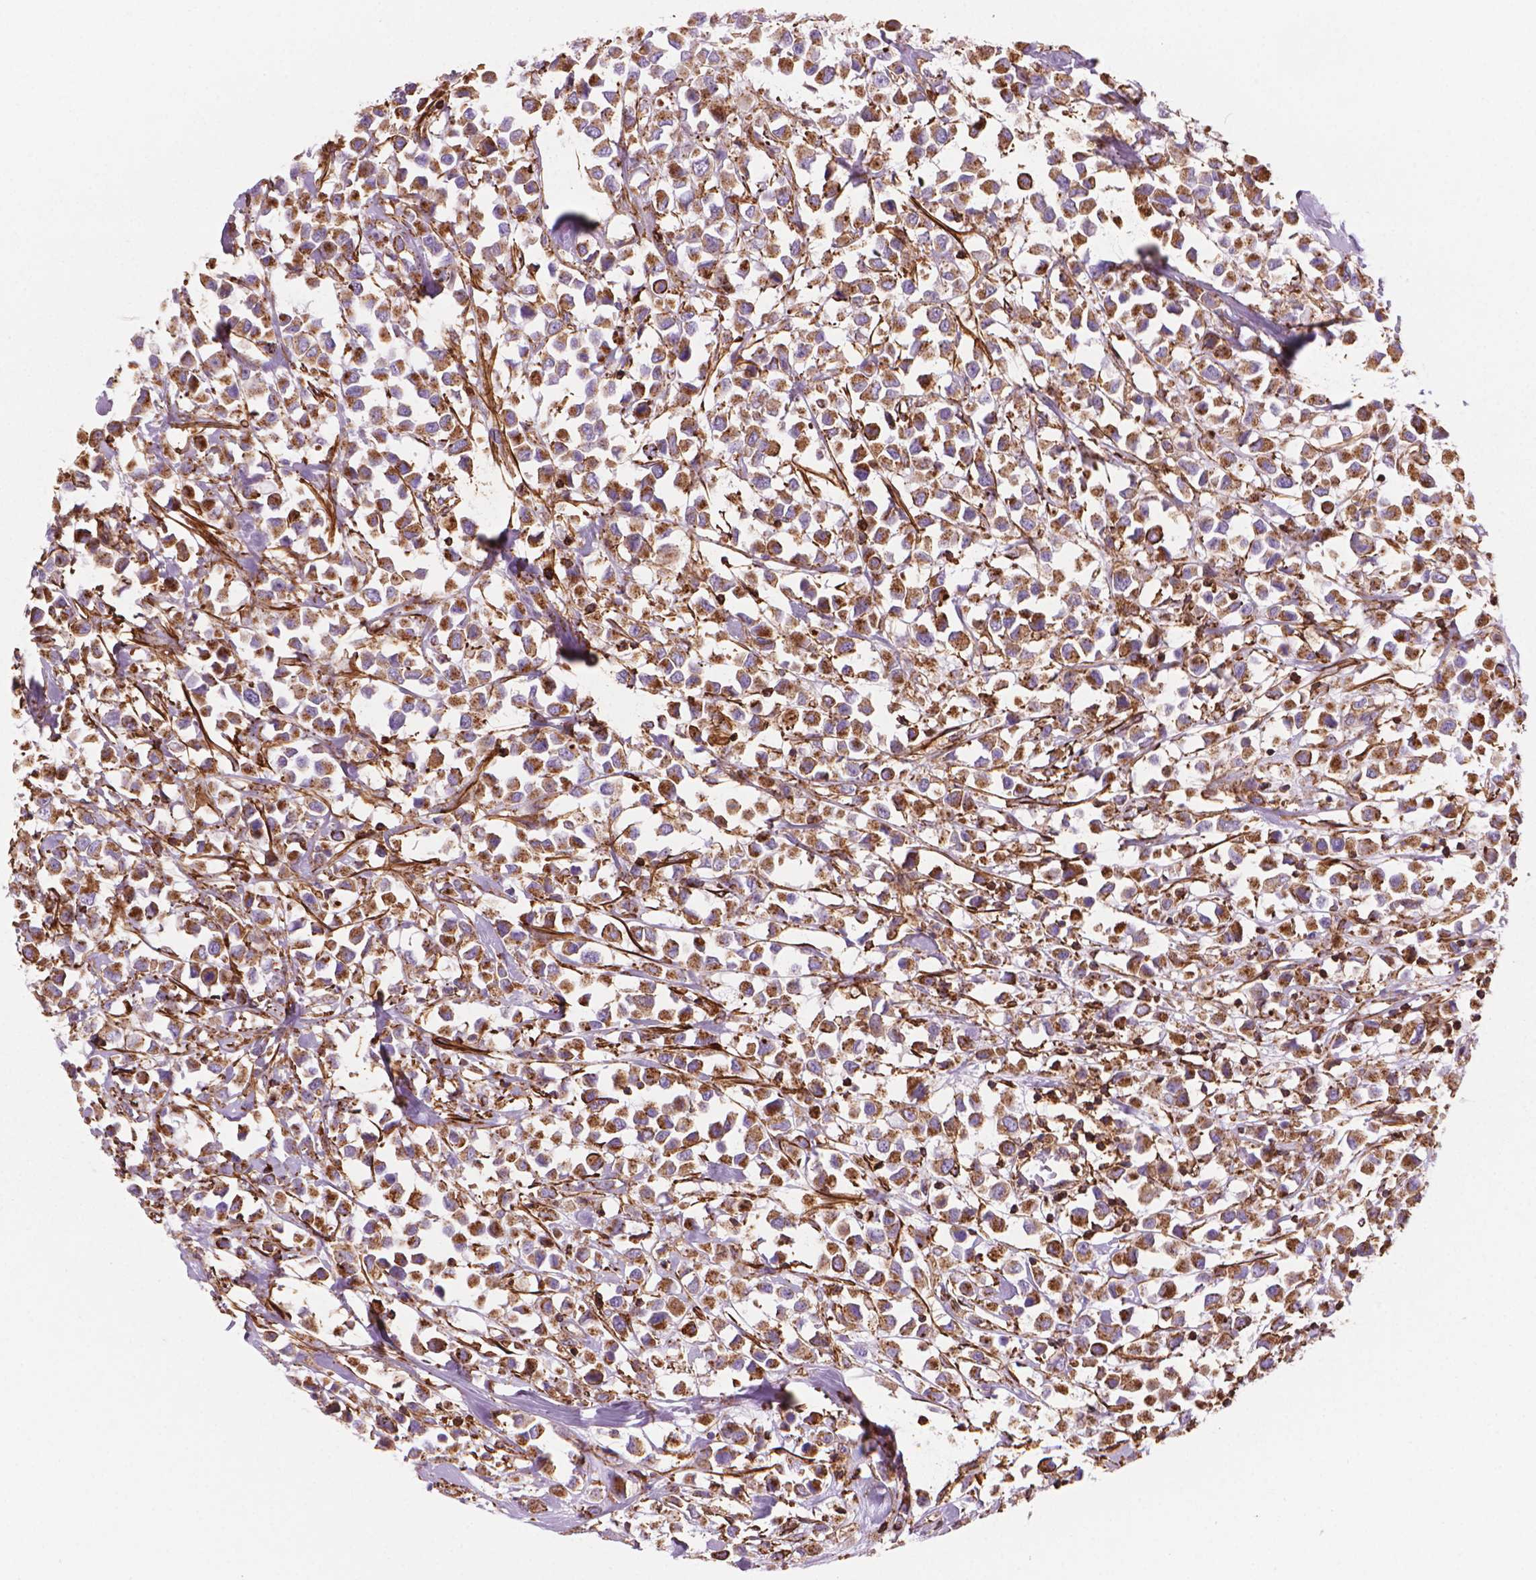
{"staining": {"intensity": "moderate", "quantity": ">75%", "location": "cytoplasmic/membranous"}, "tissue": "breast cancer", "cell_type": "Tumor cells", "image_type": "cancer", "snomed": [{"axis": "morphology", "description": "Duct carcinoma"}, {"axis": "topography", "description": "Breast"}], "caption": "There is medium levels of moderate cytoplasmic/membranous positivity in tumor cells of intraductal carcinoma (breast), as demonstrated by immunohistochemical staining (brown color).", "gene": "PATJ", "patient": {"sex": "female", "age": 61}}